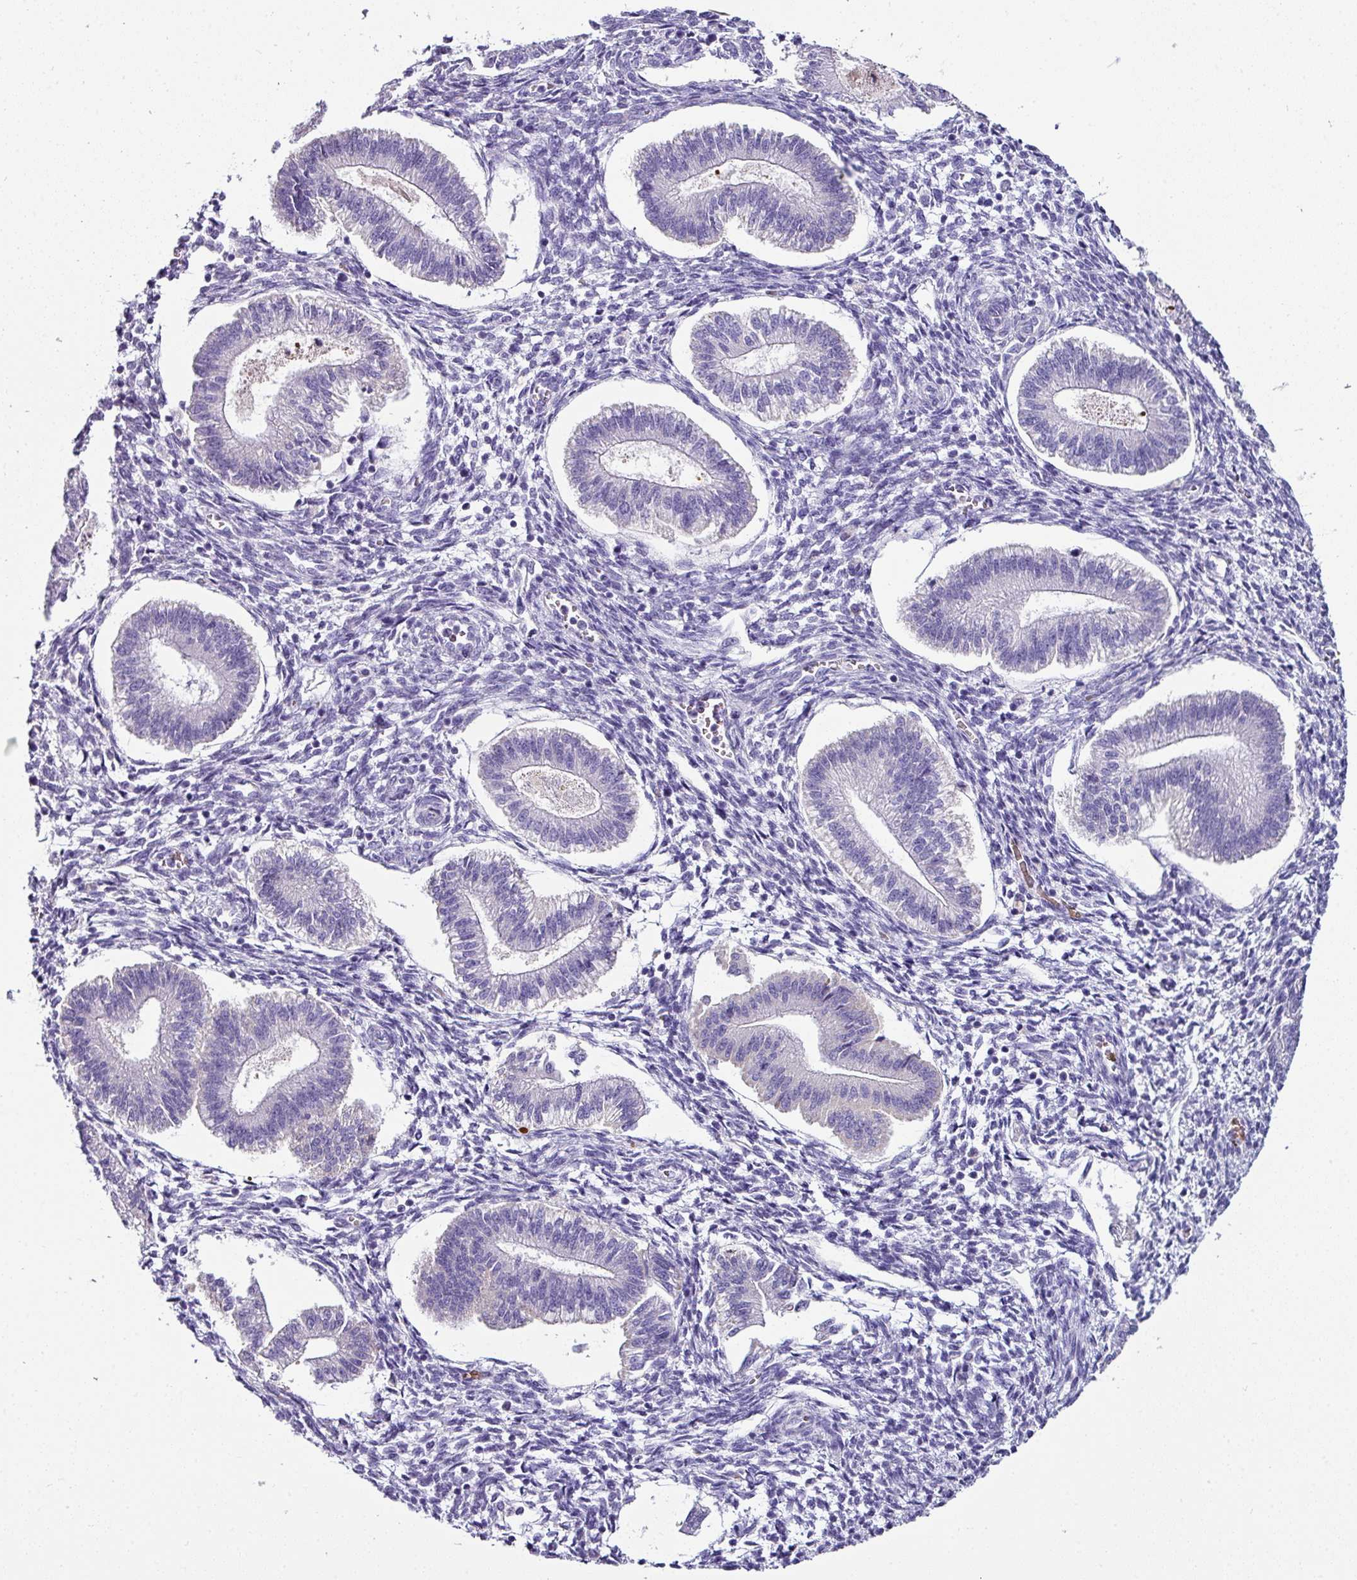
{"staining": {"intensity": "negative", "quantity": "none", "location": "none"}, "tissue": "endometrium", "cell_type": "Cells in endometrial stroma", "image_type": "normal", "snomed": [{"axis": "morphology", "description": "Normal tissue, NOS"}, {"axis": "topography", "description": "Endometrium"}], "caption": "Protein analysis of unremarkable endometrium shows no significant staining in cells in endometrial stroma.", "gene": "NAPSA", "patient": {"sex": "female", "age": 25}}